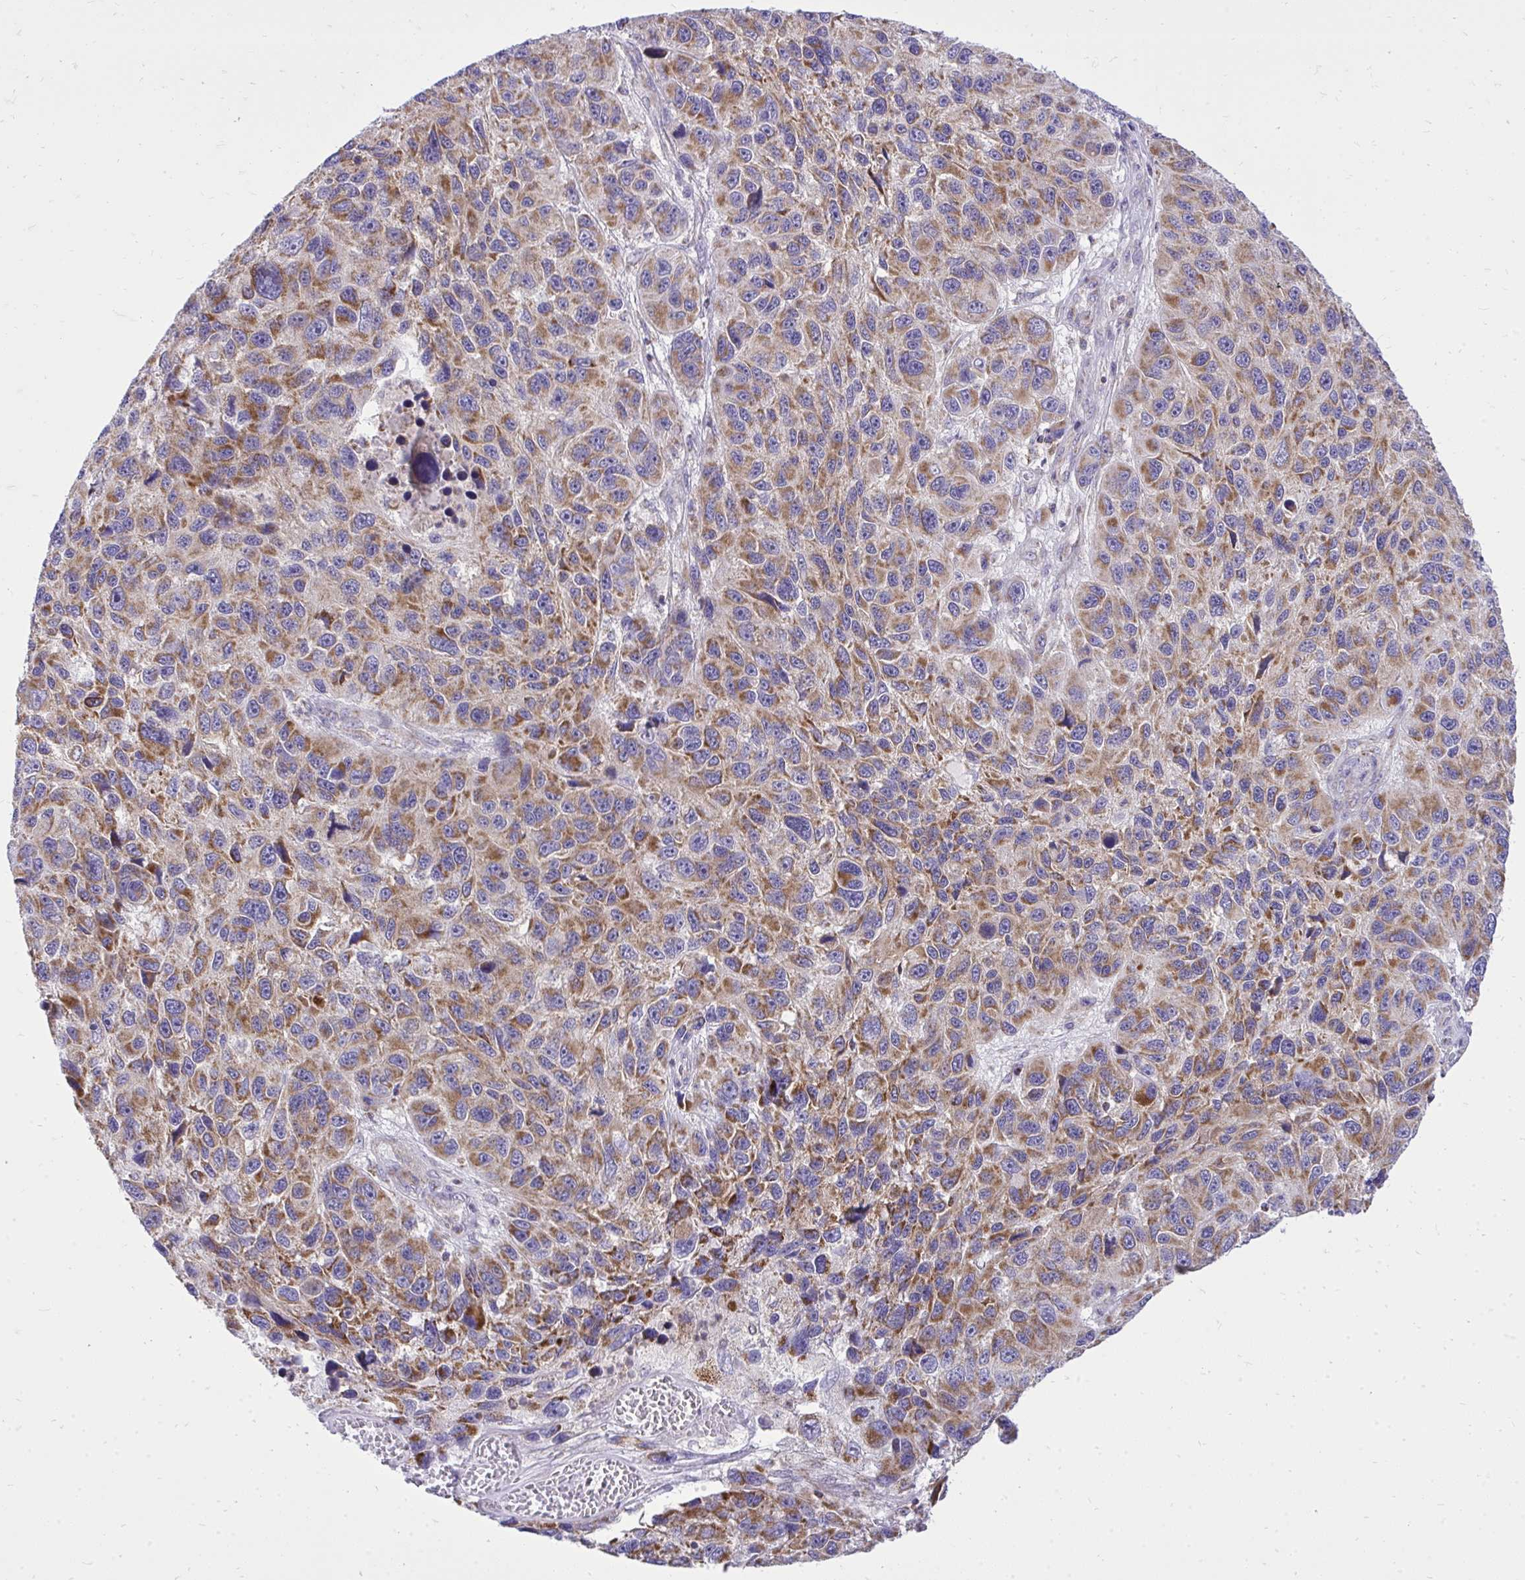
{"staining": {"intensity": "moderate", "quantity": ">75%", "location": "cytoplasmic/membranous"}, "tissue": "melanoma", "cell_type": "Tumor cells", "image_type": "cancer", "snomed": [{"axis": "morphology", "description": "Malignant melanoma, NOS"}, {"axis": "topography", "description": "Skin"}], "caption": "This image displays melanoma stained with immunohistochemistry (IHC) to label a protein in brown. The cytoplasmic/membranous of tumor cells show moderate positivity for the protein. Nuclei are counter-stained blue.", "gene": "SPTBN2", "patient": {"sex": "male", "age": 53}}